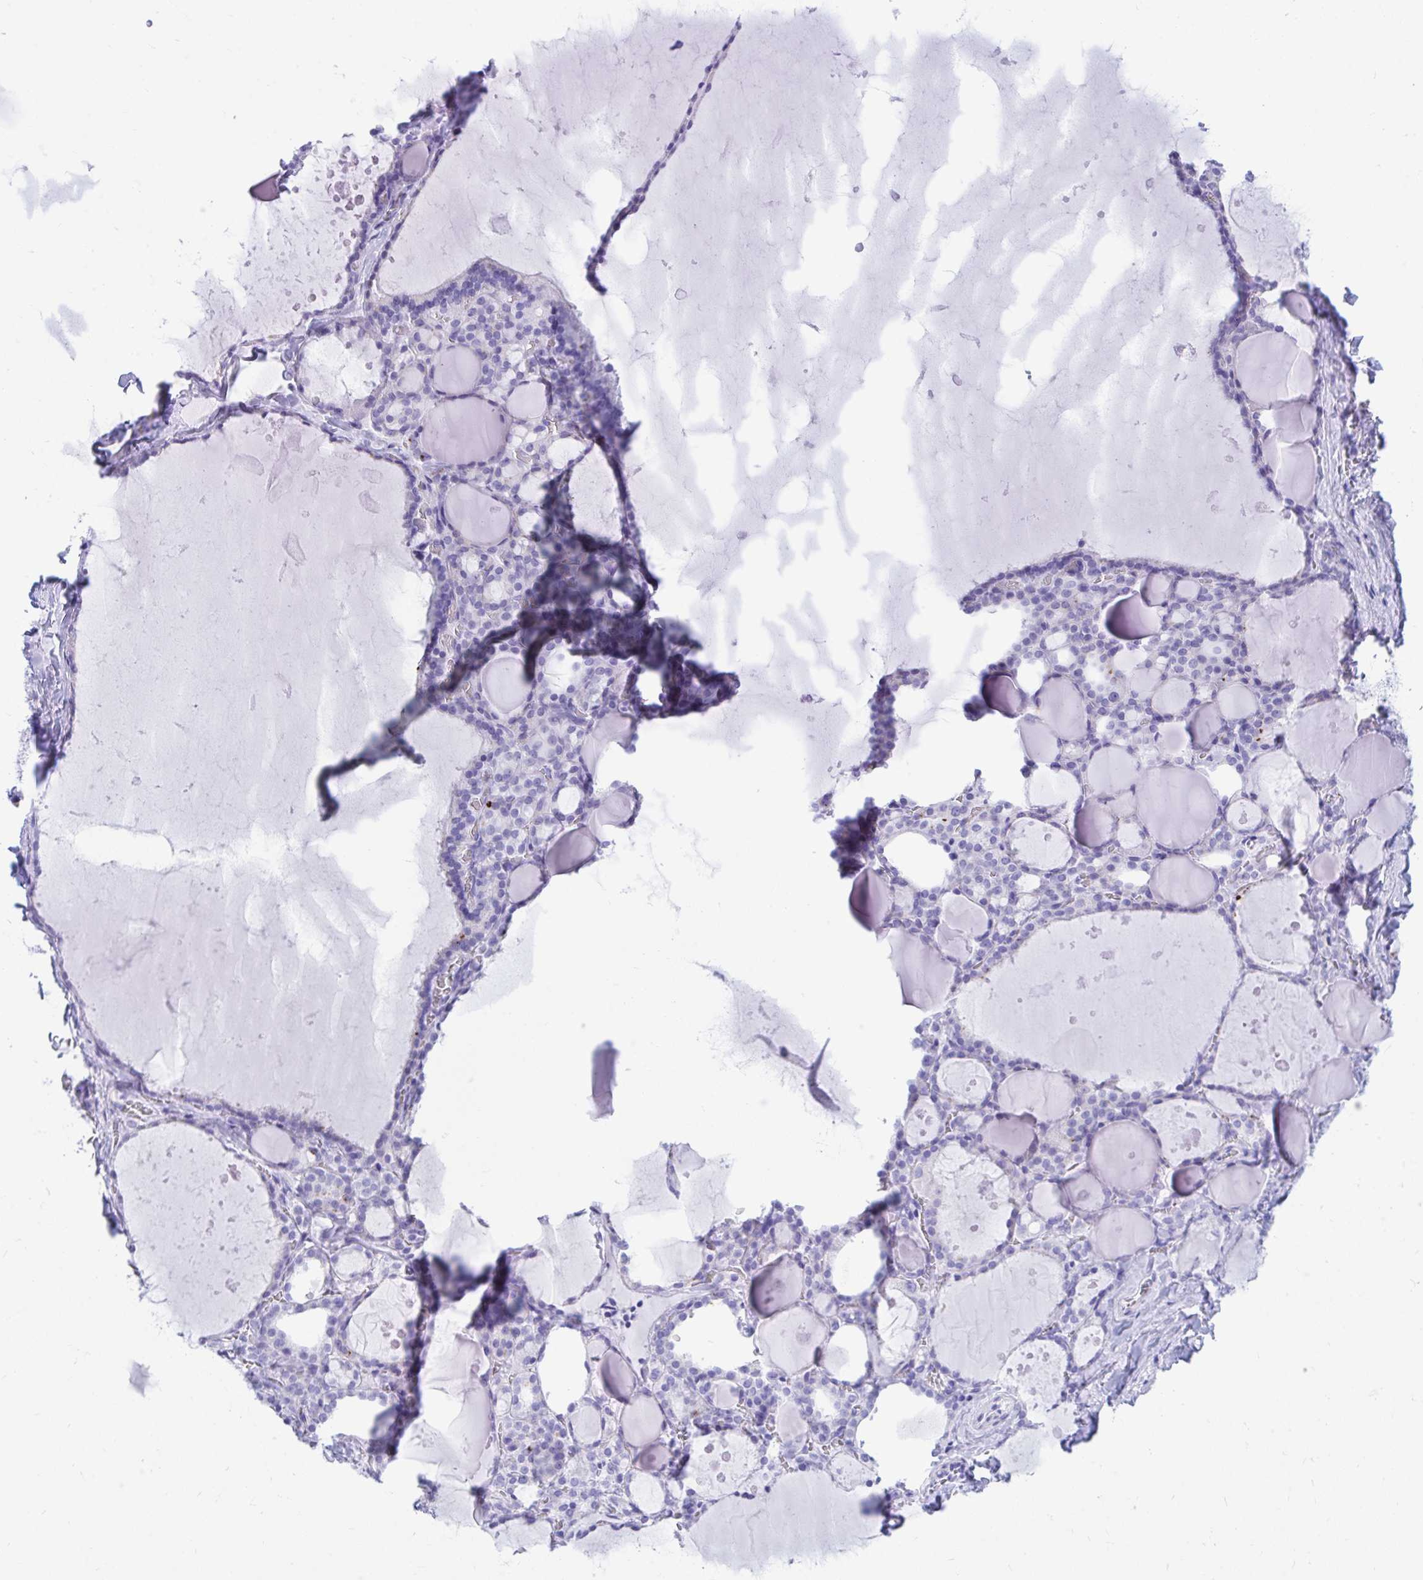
{"staining": {"intensity": "negative", "quantity": "none", "location": "none"}, "tissue": "thyroid gland", "cell_type": "Glandular cells", "image_type": "normal", "snomed": [{"axis": "morphology", "description": "Normal tissue, NOS"}, {"axis": "topography", "description": "Thyroid gland"}], "caption": "This is an immunohistochemistry image of benign thyroid gland. There is no staining in glandular cells.", "gene": "SHISA8", "patient": {"sex": "male", "age": 56}}